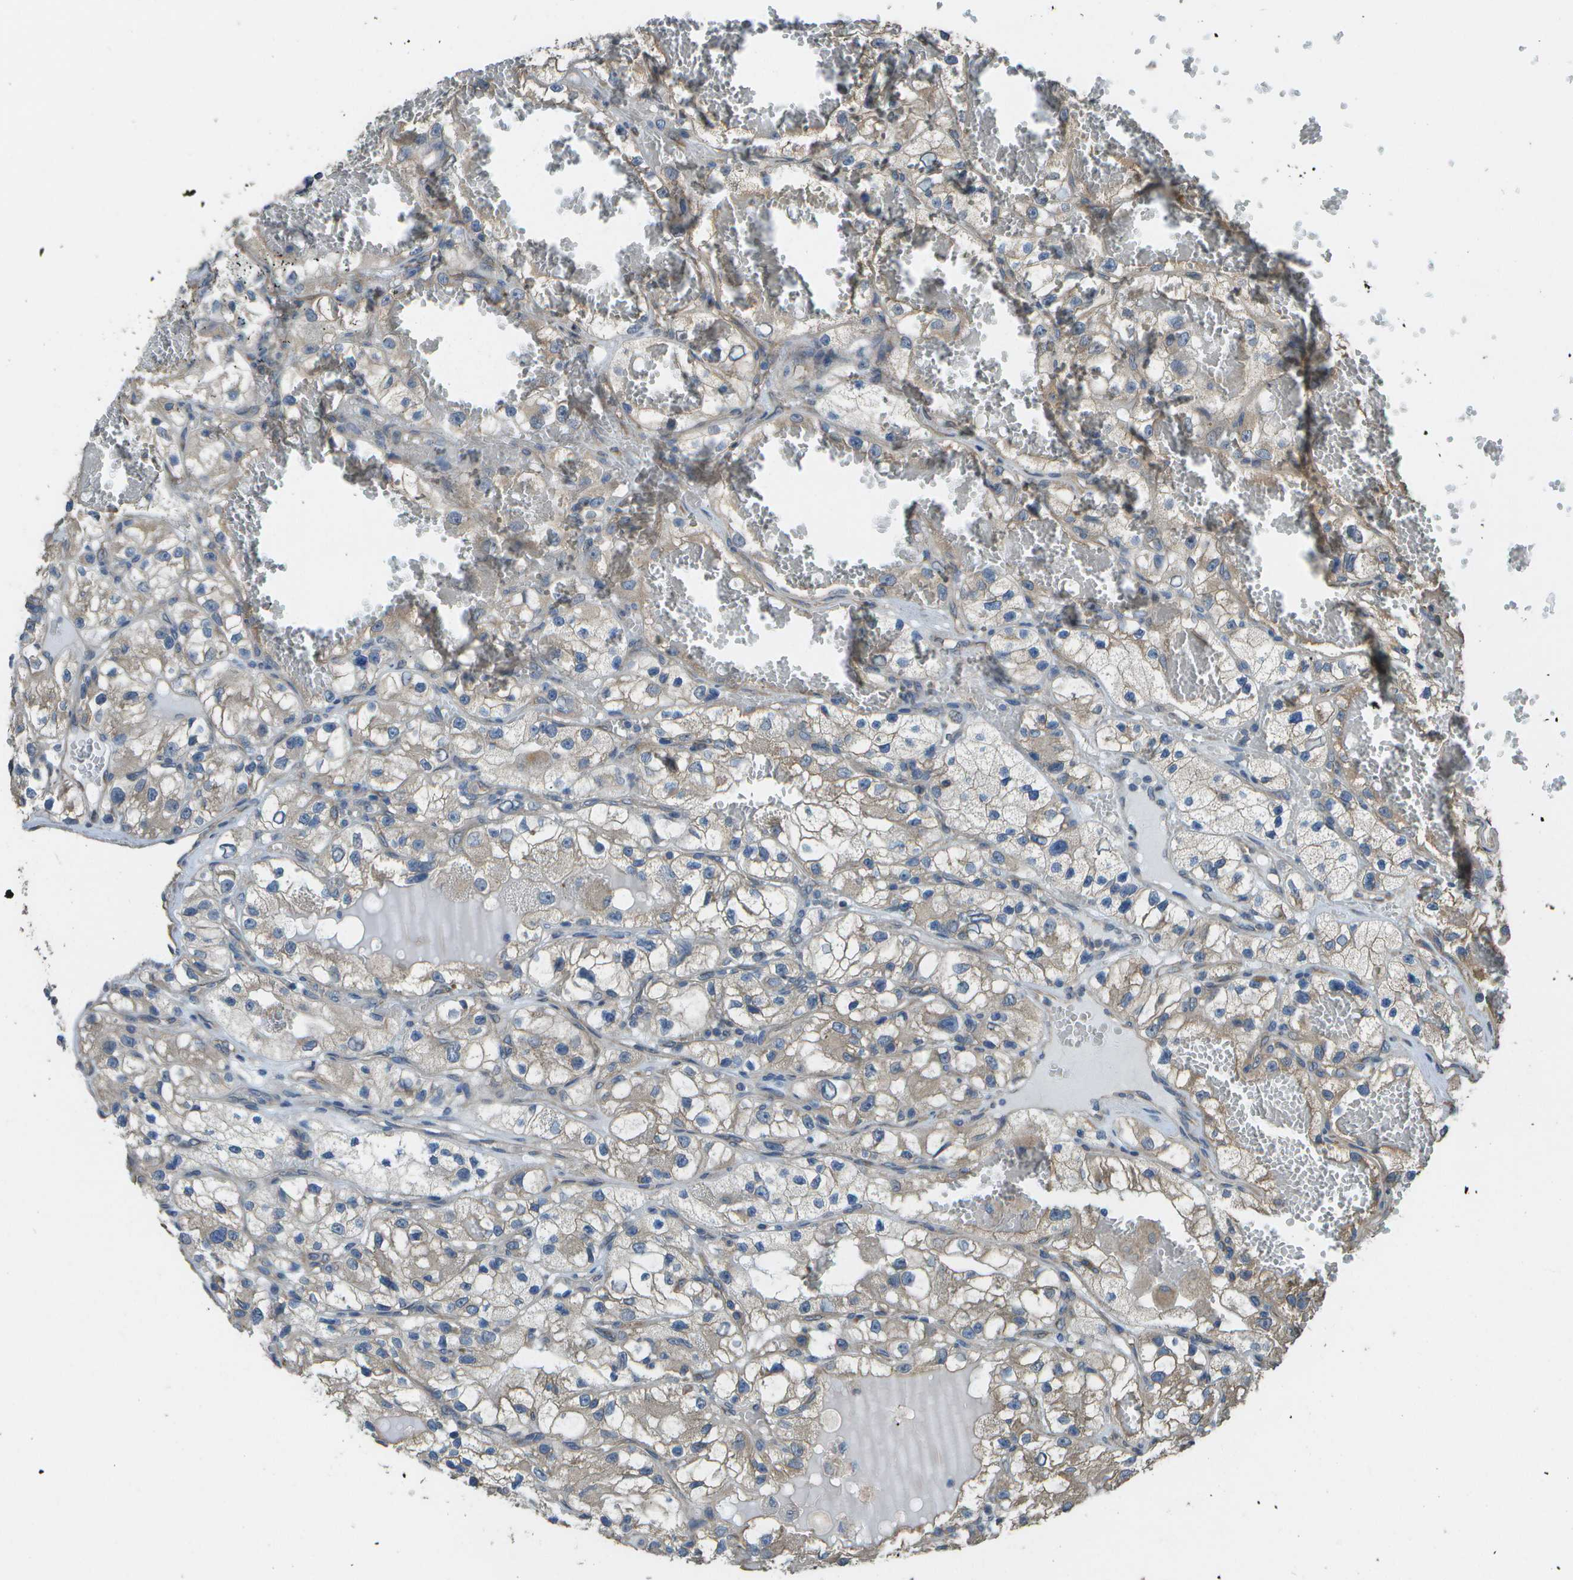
{"staining": {"intensity": "weak", "quantity": "25%-75%", "location": "cytoplasmic/membranous"}, "tissue": "renal cancer", "cell_type": "Tumor cells", "image_type": "cancer", "snomed": [{"axis": "morphology", "description": "Adenocarcinoma, NOS"}, {"axis": "topography", "description": "Kidney"}], "caption": "Renal cancer stained for a protein displays weak cytoplasmic/membranous positivity in tumor cells.", "gene": "CLNS1A", "patient": {"sex": "female", "age": 57}}